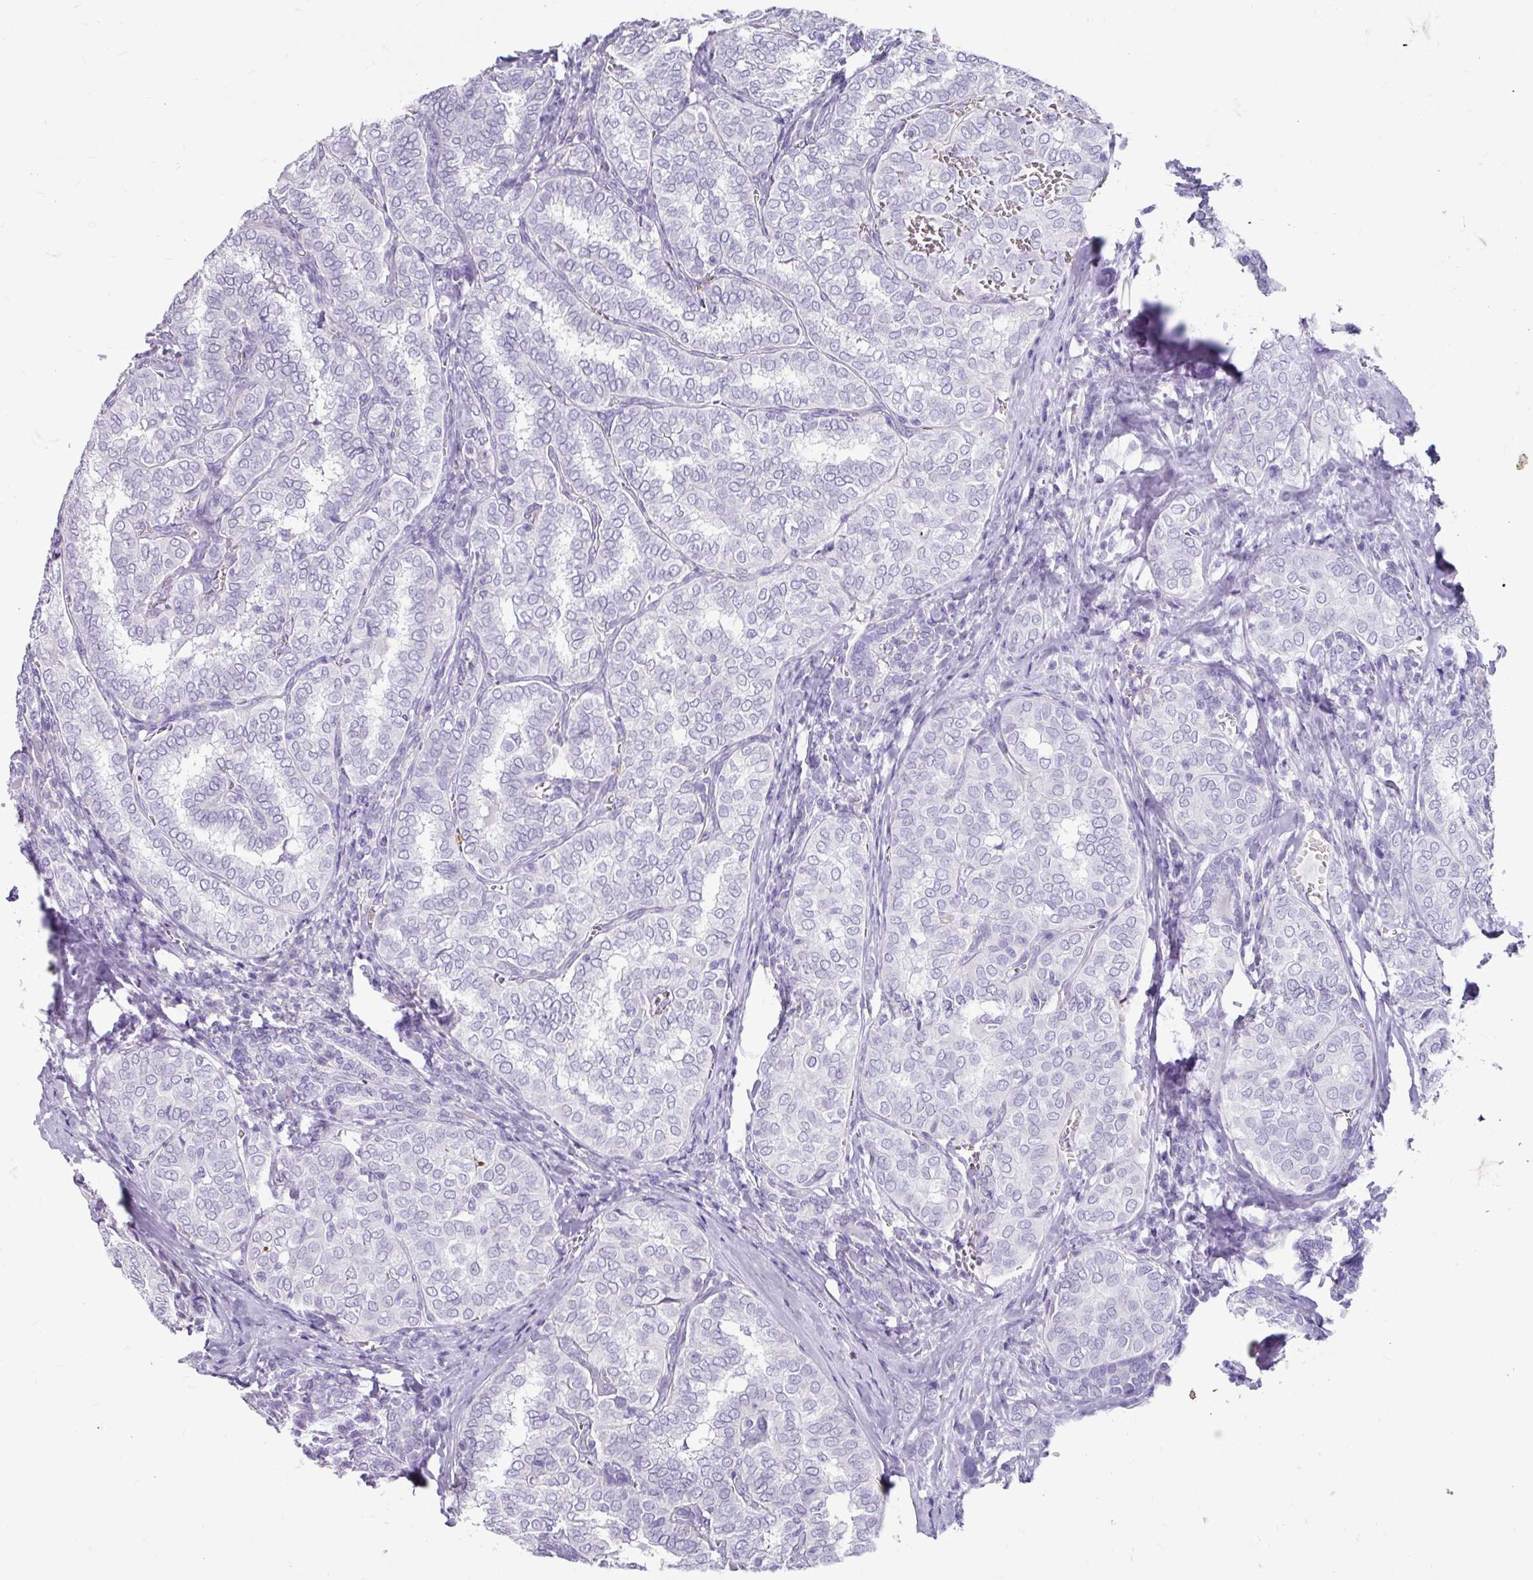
{"staining": {"intensity": "negative", "quantity": "none", "location": "none"}, "tissue": "thyroid cancer", "cell_type": "Tumor cells", "image_type": "cancer", "snomed": [{"axis": "morphology", "description": "Papillary adenocarcinoma, NOS"}, {"axis": "topography", "description": "Thyroid gland"}], "caption": "Immunohistochemistry photomicrograph of neoplastic tissue: human papillary adenocarcinoma (thyroid) stained with DAB demonstrates no significant protein staining in tumor cells.", "gene": "ANKRD1", "patient": {"sex": "female", "age": 30}}